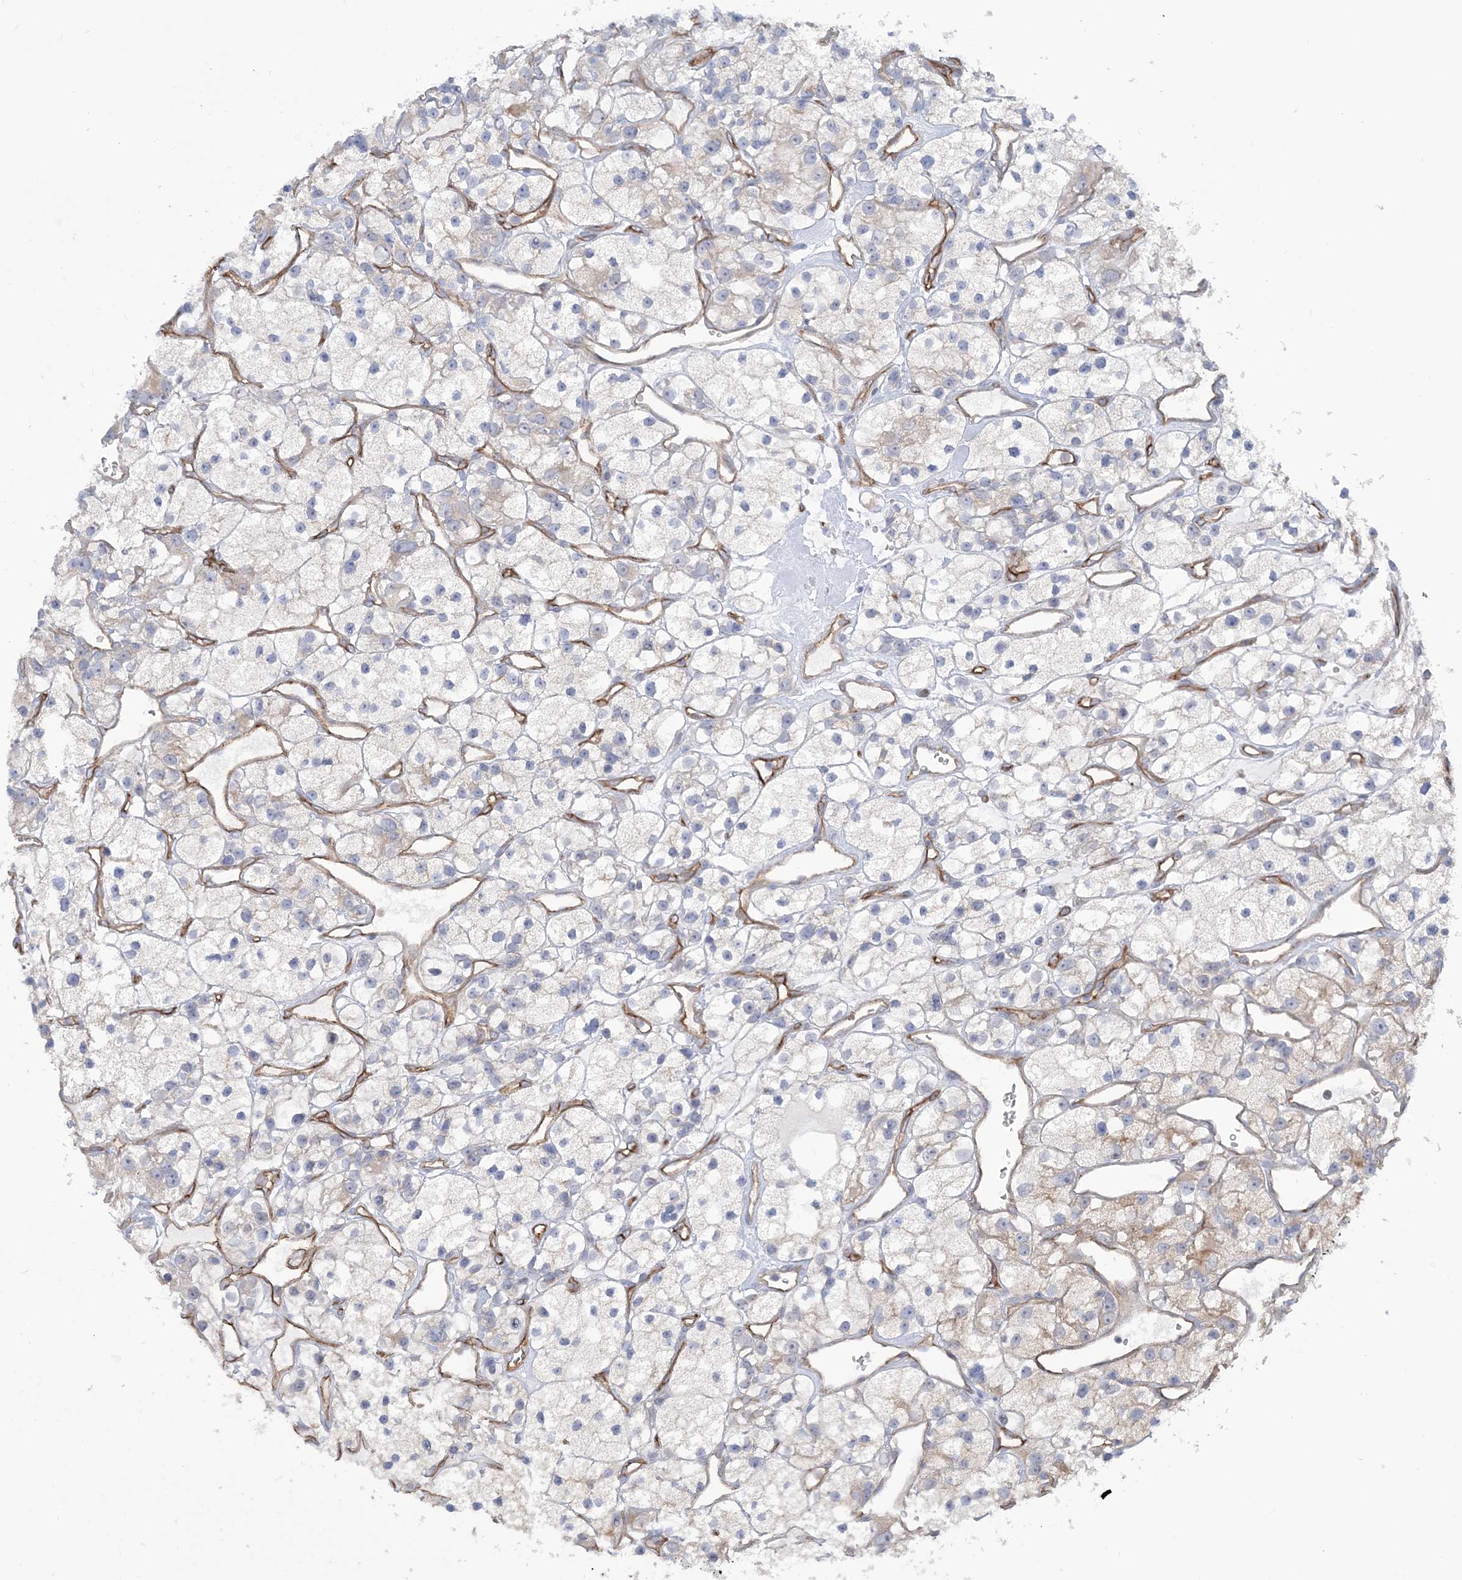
{"staining": {"intensity": "weak", "quantity": "<25%", "location": "cytoplasmic/membranous"}, "tissue": "renal cancer", "cell_type": "Tumor cells", "image_type": "cancer", "snomed": [{"axis": "morphology", "description": "Adenocarcinoma, NOS"}, {"axis": "topography", "description": "Kidney"}], "caption": "This is a micrograph of immunohistochemistry staining of renal cancer (adenocarcinoma), which shows no staining in tumor cells. (Immunohistochemistry (ihc), brightfield microscopy, high magnification).", "gene": "FARSB", "patient": {"sex": "female", "age": 57}}